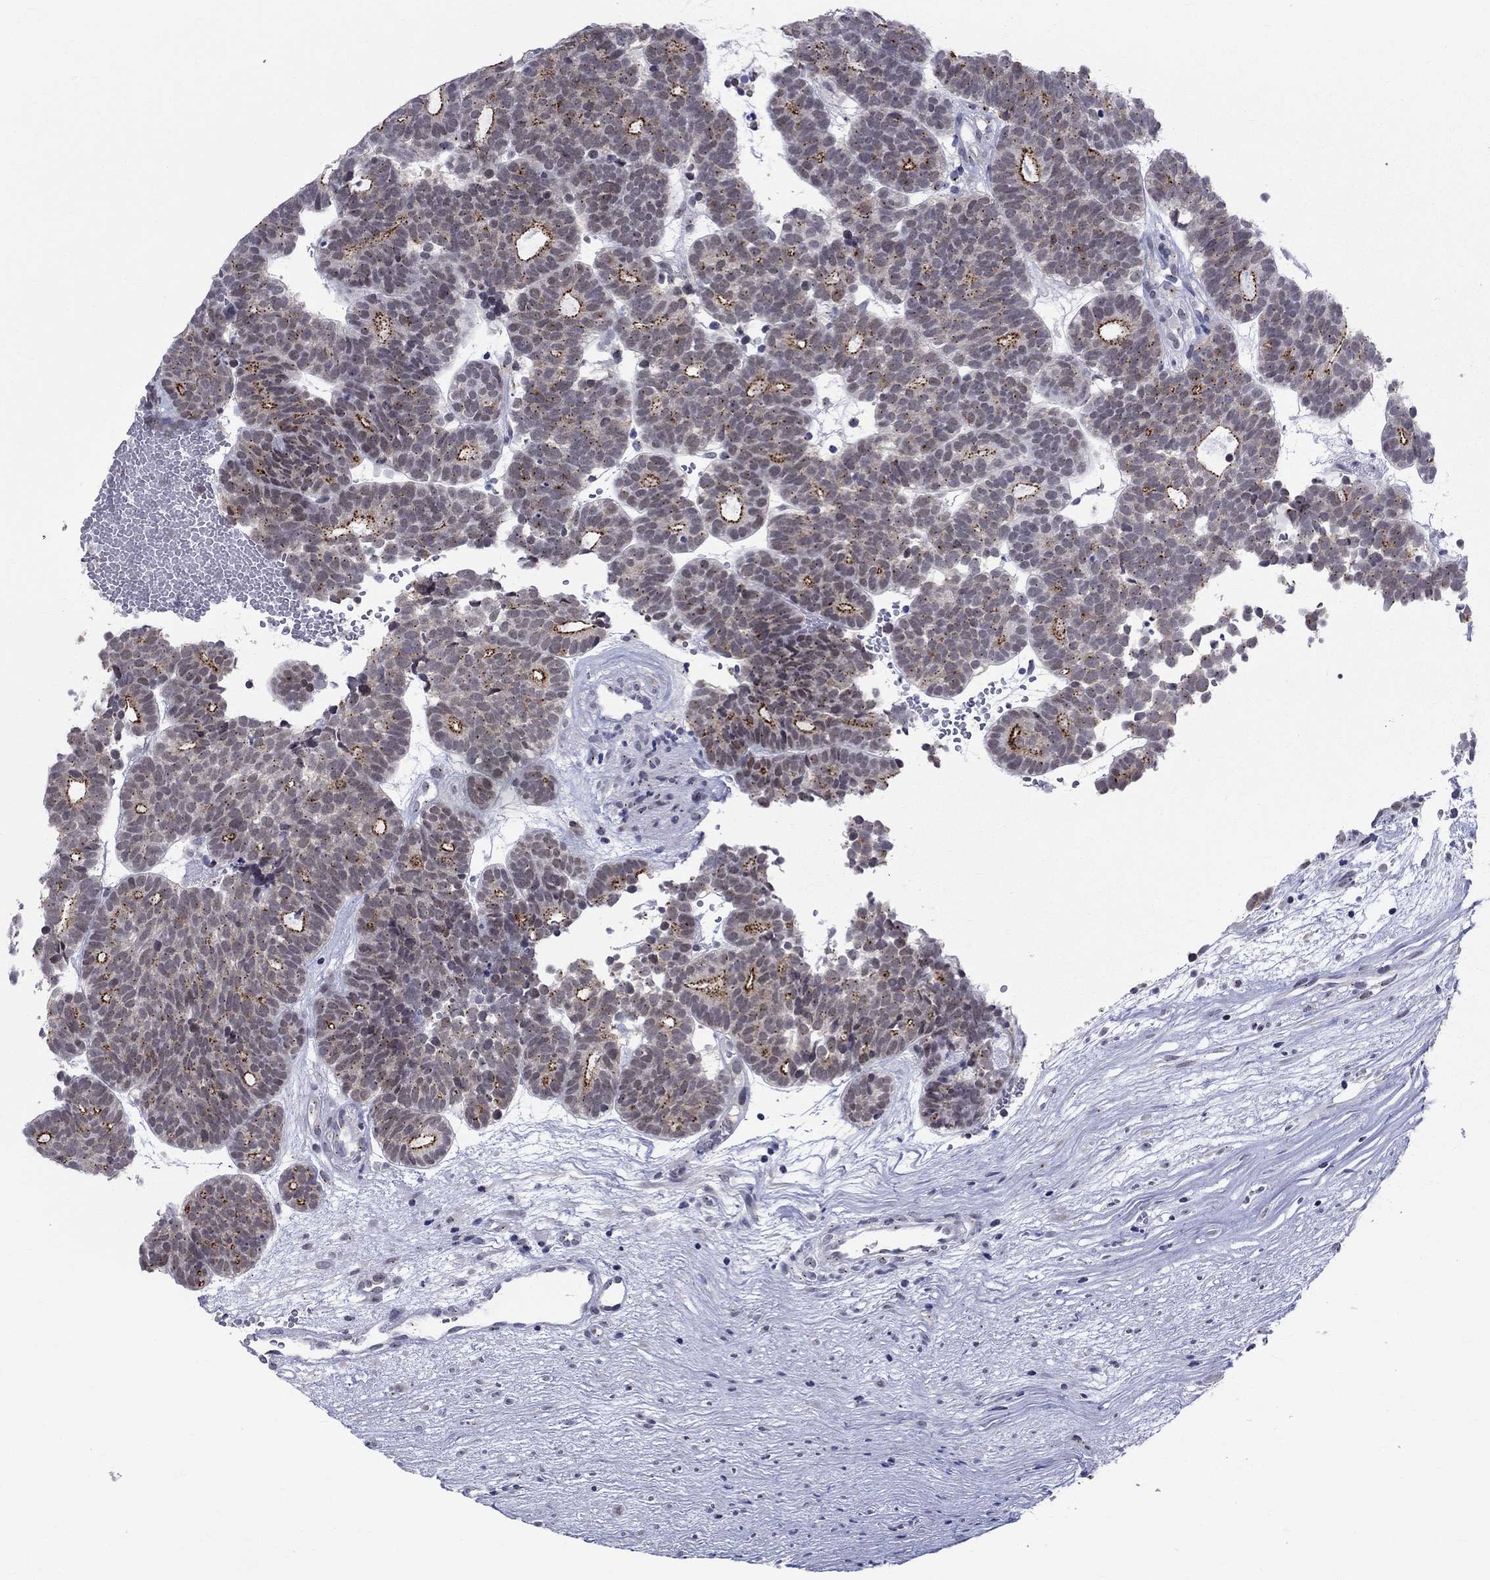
{"staining": {"intensity": "strong", "quantity": "25%-75%", "location": "cytoplasmic/membranous"}, "tissue": "head and neck cancer", "cell_type": "Tumor cells", "image_type": "cancer", "snomed": [{"axis": "morphology", "description": "Adenocarcinoma, NOS"}, {"axis": "topography", "description": "Head-Neck"}], "caption": "A brown stain shows strong cytoplasmic/membranous staining of a protein in human head and neck cancer (adenocarcinoma) tumor cells. Nuclei are stained in blue.", "gene": "CEP43", "patient": {"sex": "female", "age": 81}}